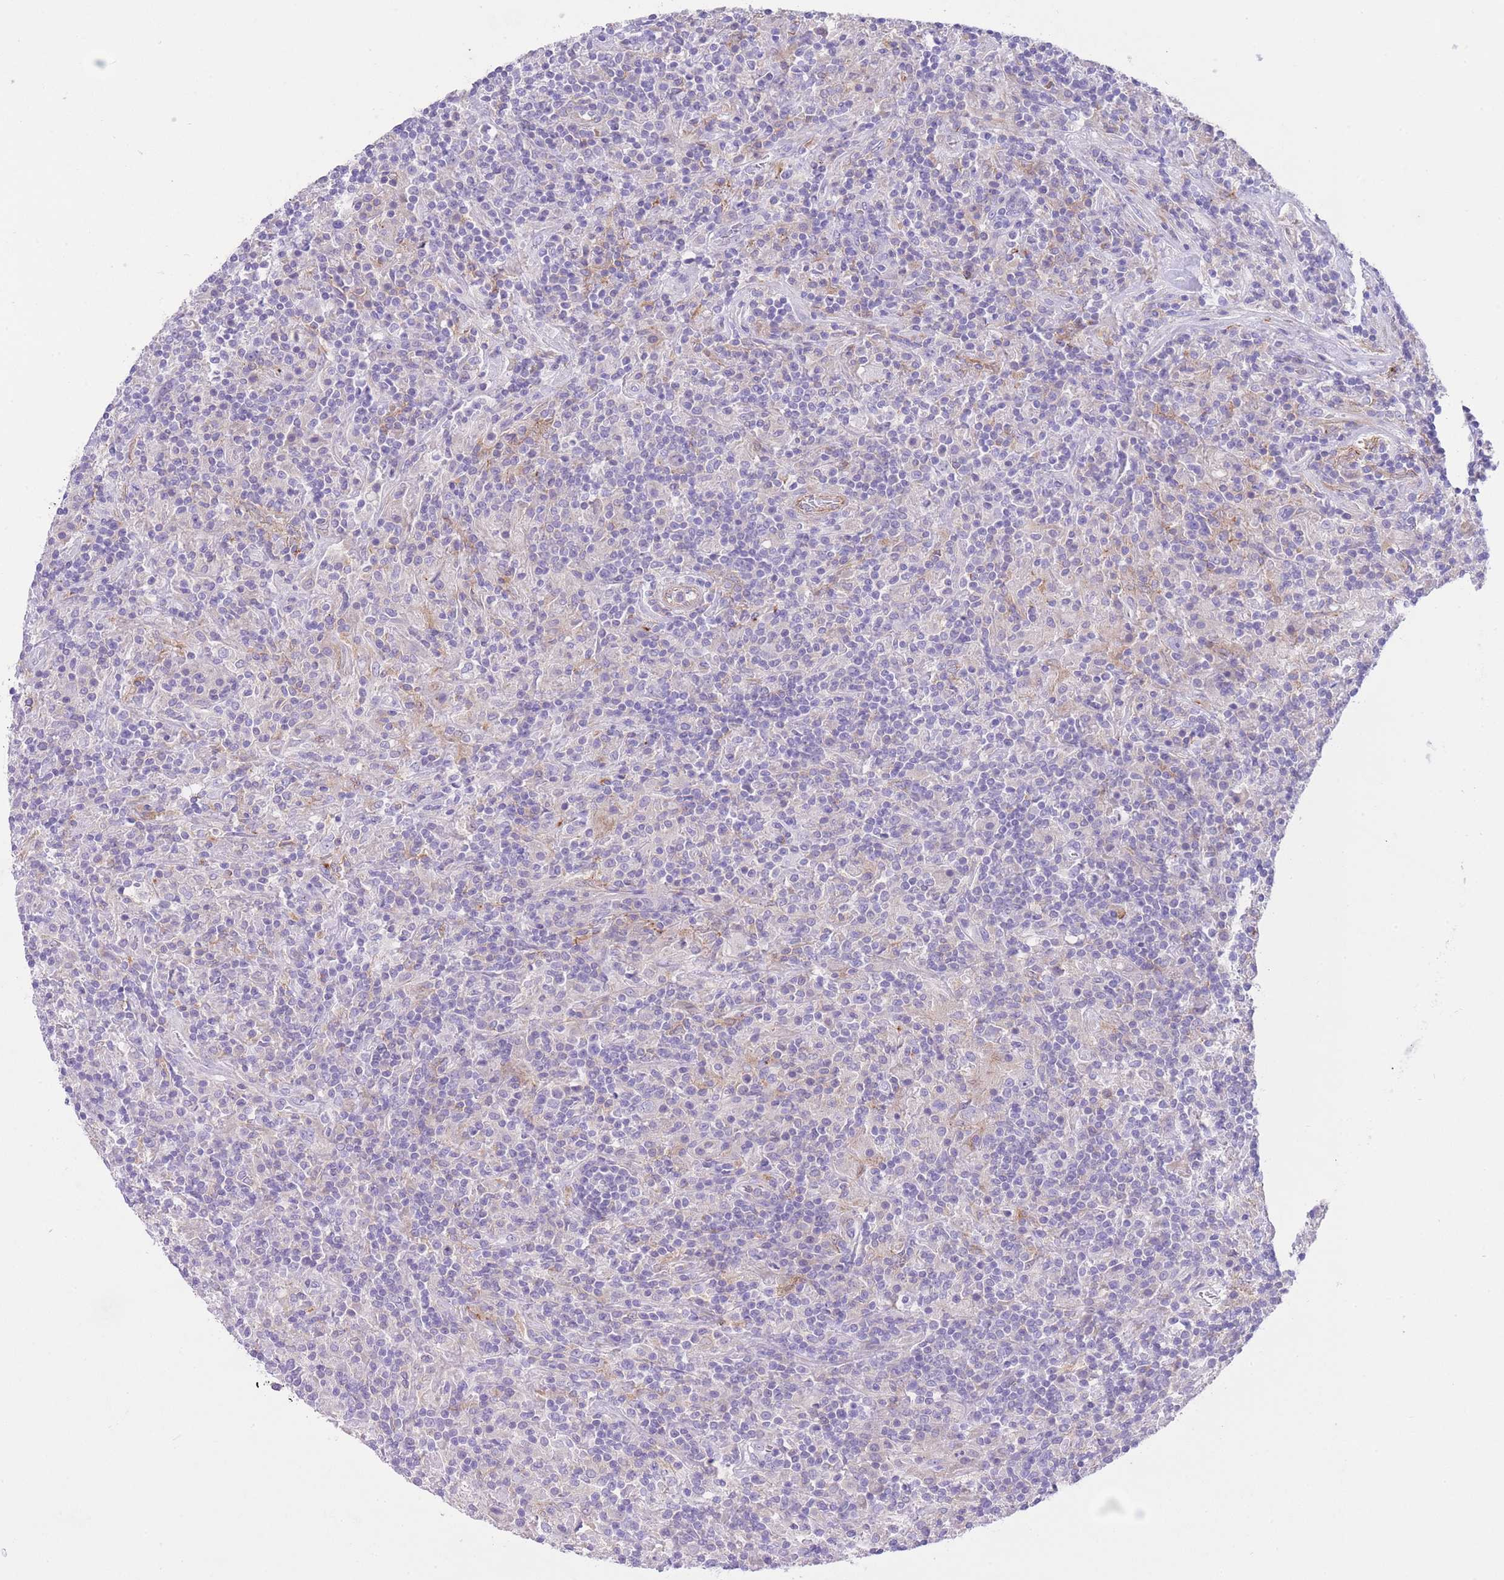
{"staining": {"intensity": "negative", "quantity": "none", "location": "none"}, "tissue": "lymphoma", "cell_type": "Tumor cells", "image_type": "cancer", "snomed": [{"axis": "morphology", "description": "Hodgkin's disease, NOS"}, {"axis": "topography", "description": "Lymph node"}], "caption": "Tumor cells show no significant protein staining in Hodgkin's disease.", "gene": "LDB3", "patient": {"sex": "male", "age": 70}}